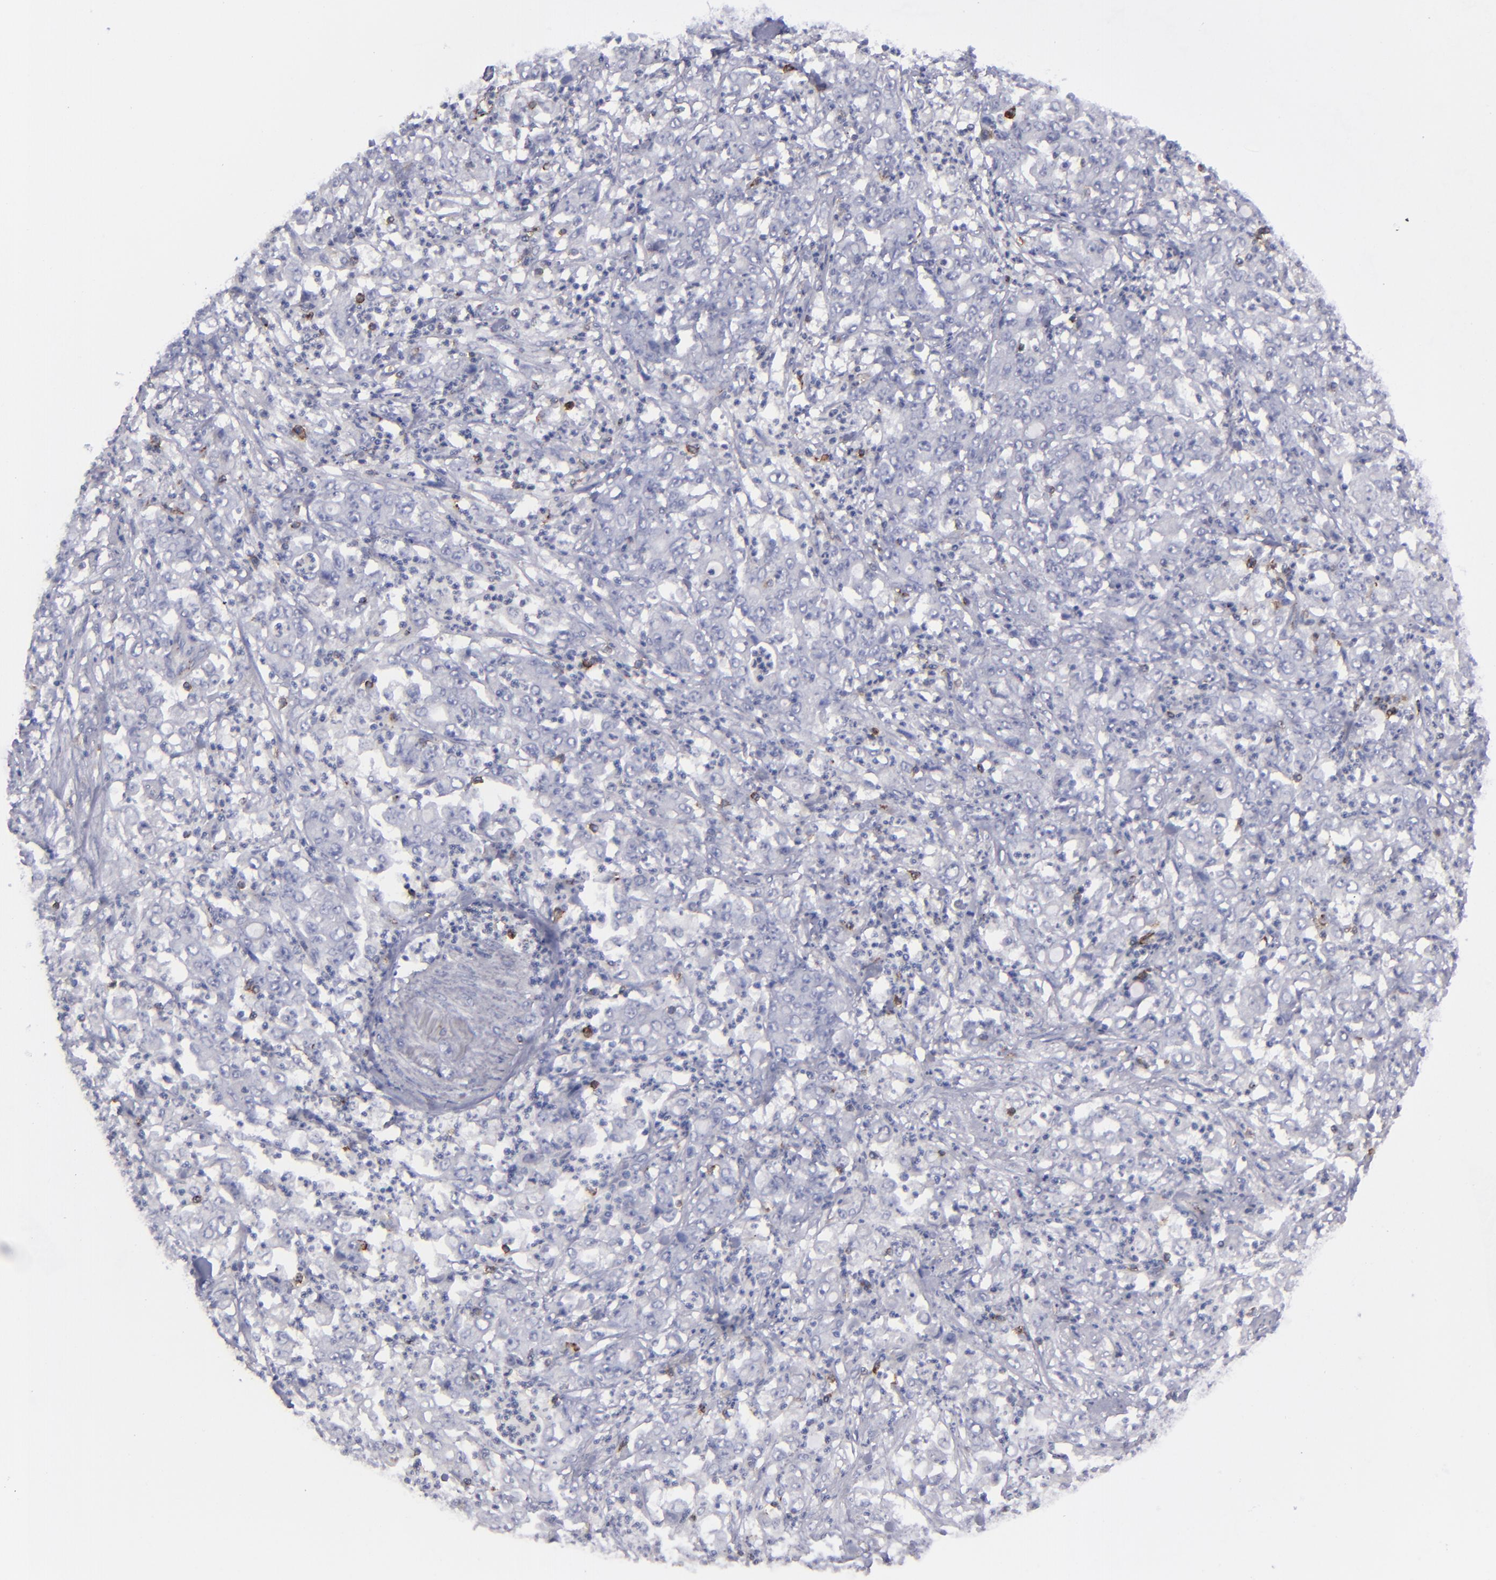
{"staining": {"intensity": "negative", "quantity": "none", "location": "none"}, "tissue": "stomach cancer", "cell_type": "Tumor cells", "image_type": "cancer", "snomed": [{"axis": "morphology", "description": "Adenocarcinoma, NOS"}, {"axis": "topography", "description": "Stomach, lower"}], "caption": "Photomicrograph shows no protein expression in tumor cells of adenocarcinoma (stomach) tissue.", "gene": "CD27", "patient": {"sex": "female", "age": 71}}